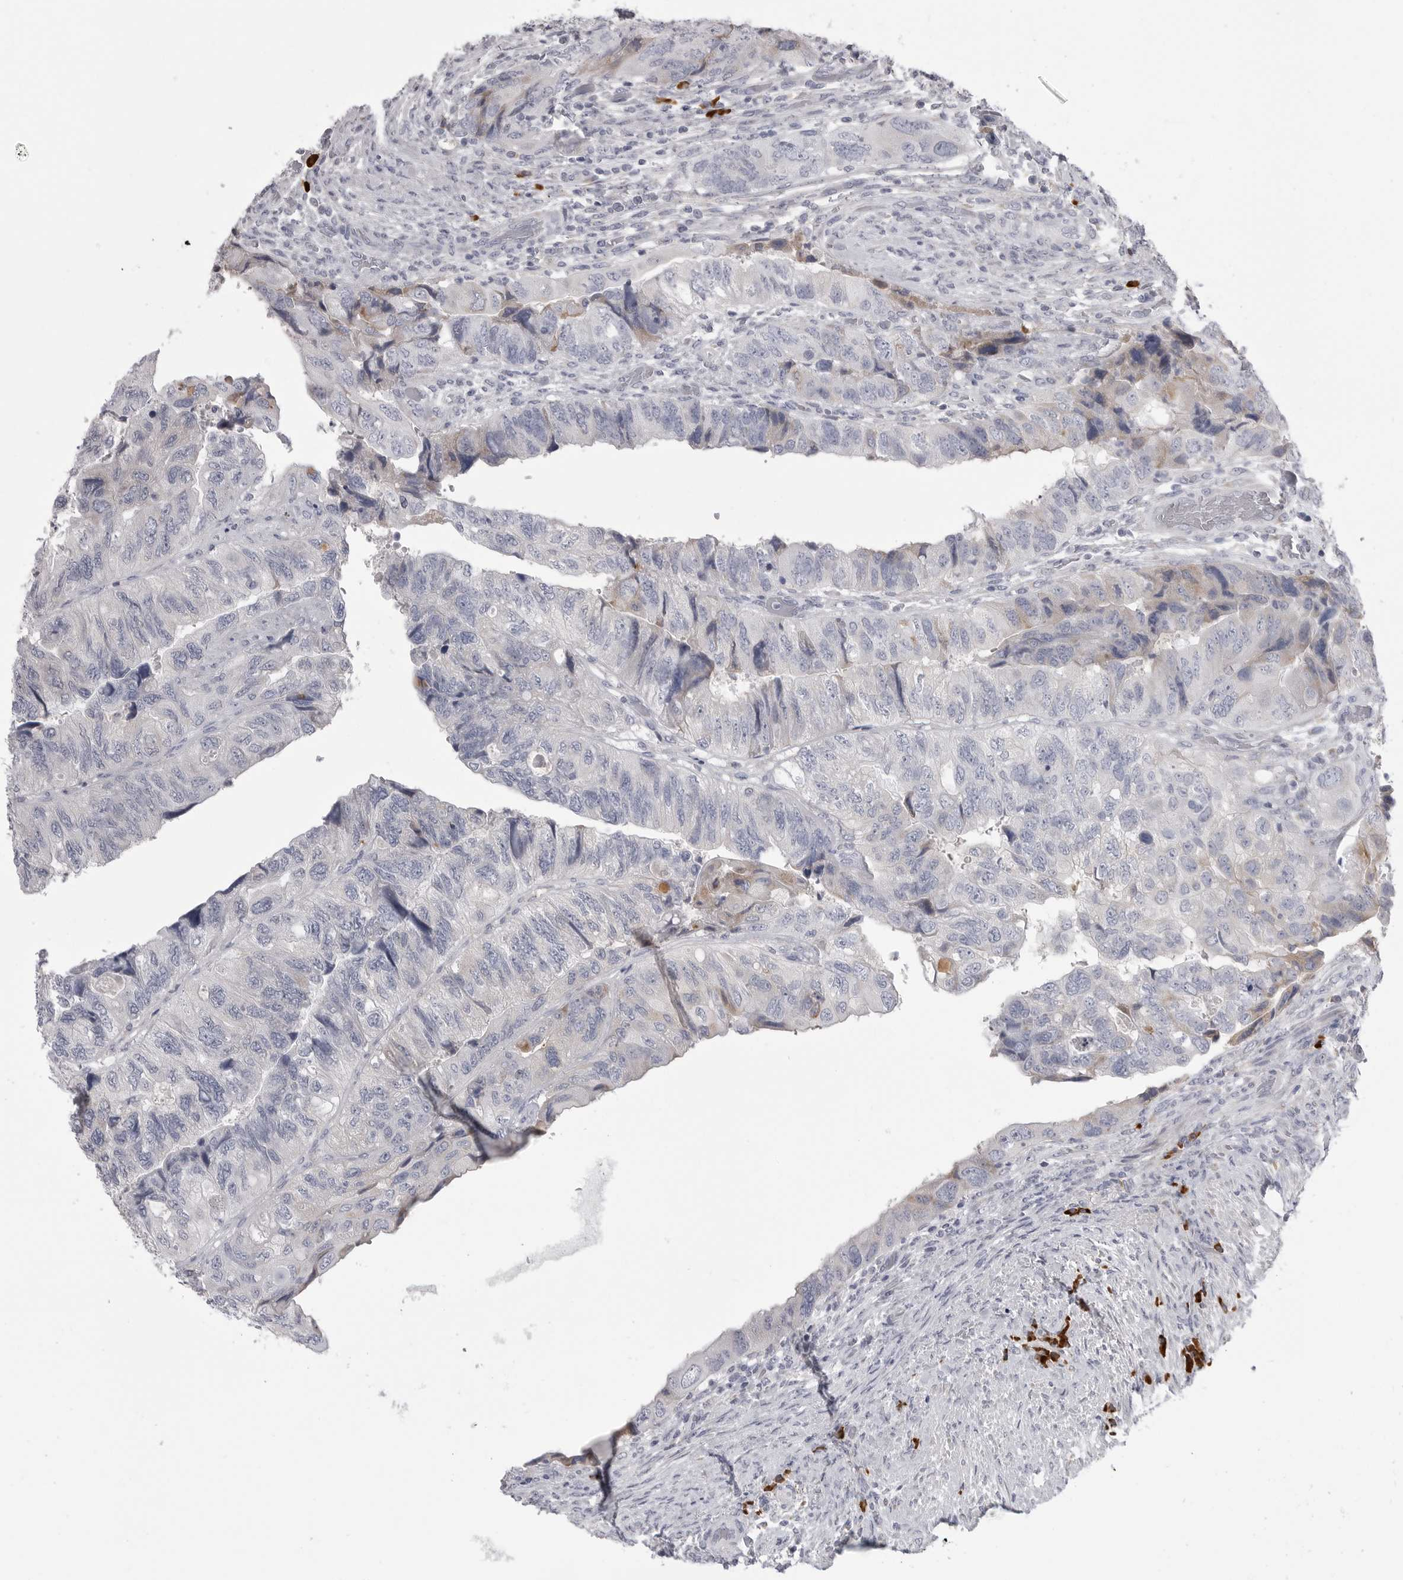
{"staining": {"intensity": "negative", "quantity": "none", "location": "none"}, "tissue": "colorectal cancer", "cell_type": "Tumor cells", "image_type": "cancer", "snomed": [{"axis": "morphology", "description": "Adenocarcinoma, NOS"}, {"axis": "topography", "description": "Rectum"}], "caption": "Adenocarcinoma (colorectal) was stained to show a protein in brown. There is no significant positivity in tumor cells.", "gene": "FKBP2", "patient": {"sex": "male", "age": 63}}